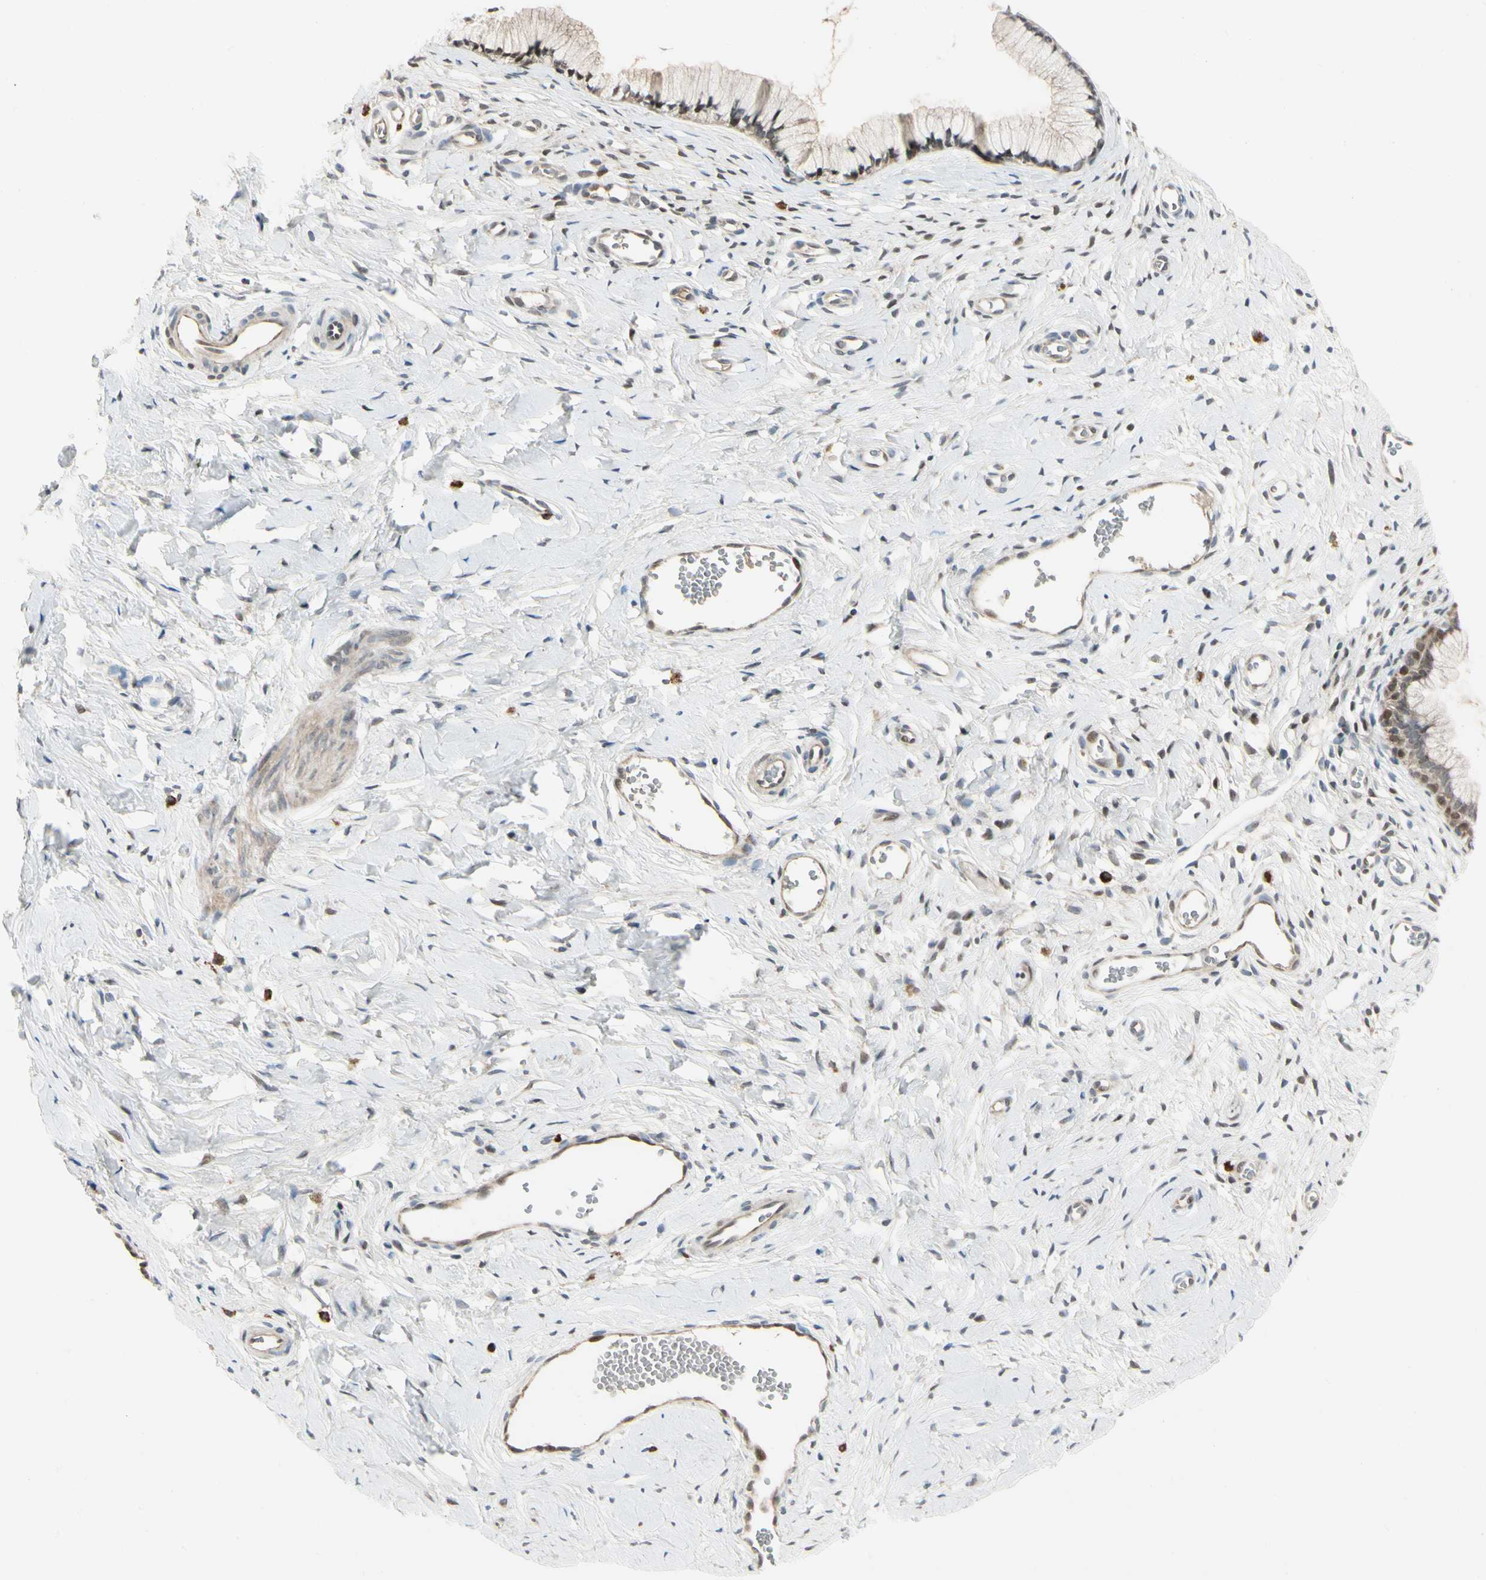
{"staining": {"intensity": "moderate", "quantity": ">75%", "location": "nuclear"}, "tissue": "cervix", "cell_type": "Glandular cells", "image_type": "normal", "snomed": [{"axis": "morphology", "description": "Normal tissue, NOS"}, {"axis": "topography", "description": "Cervix"}], "caption": "Immunohistochemistry (IHC) of benign cervix demonstrates medium levels of moderate nuclear expression in approximately >75% of glandular cells.", "gene": "EVC", "patient": {"sex": "female", "age": 65}}